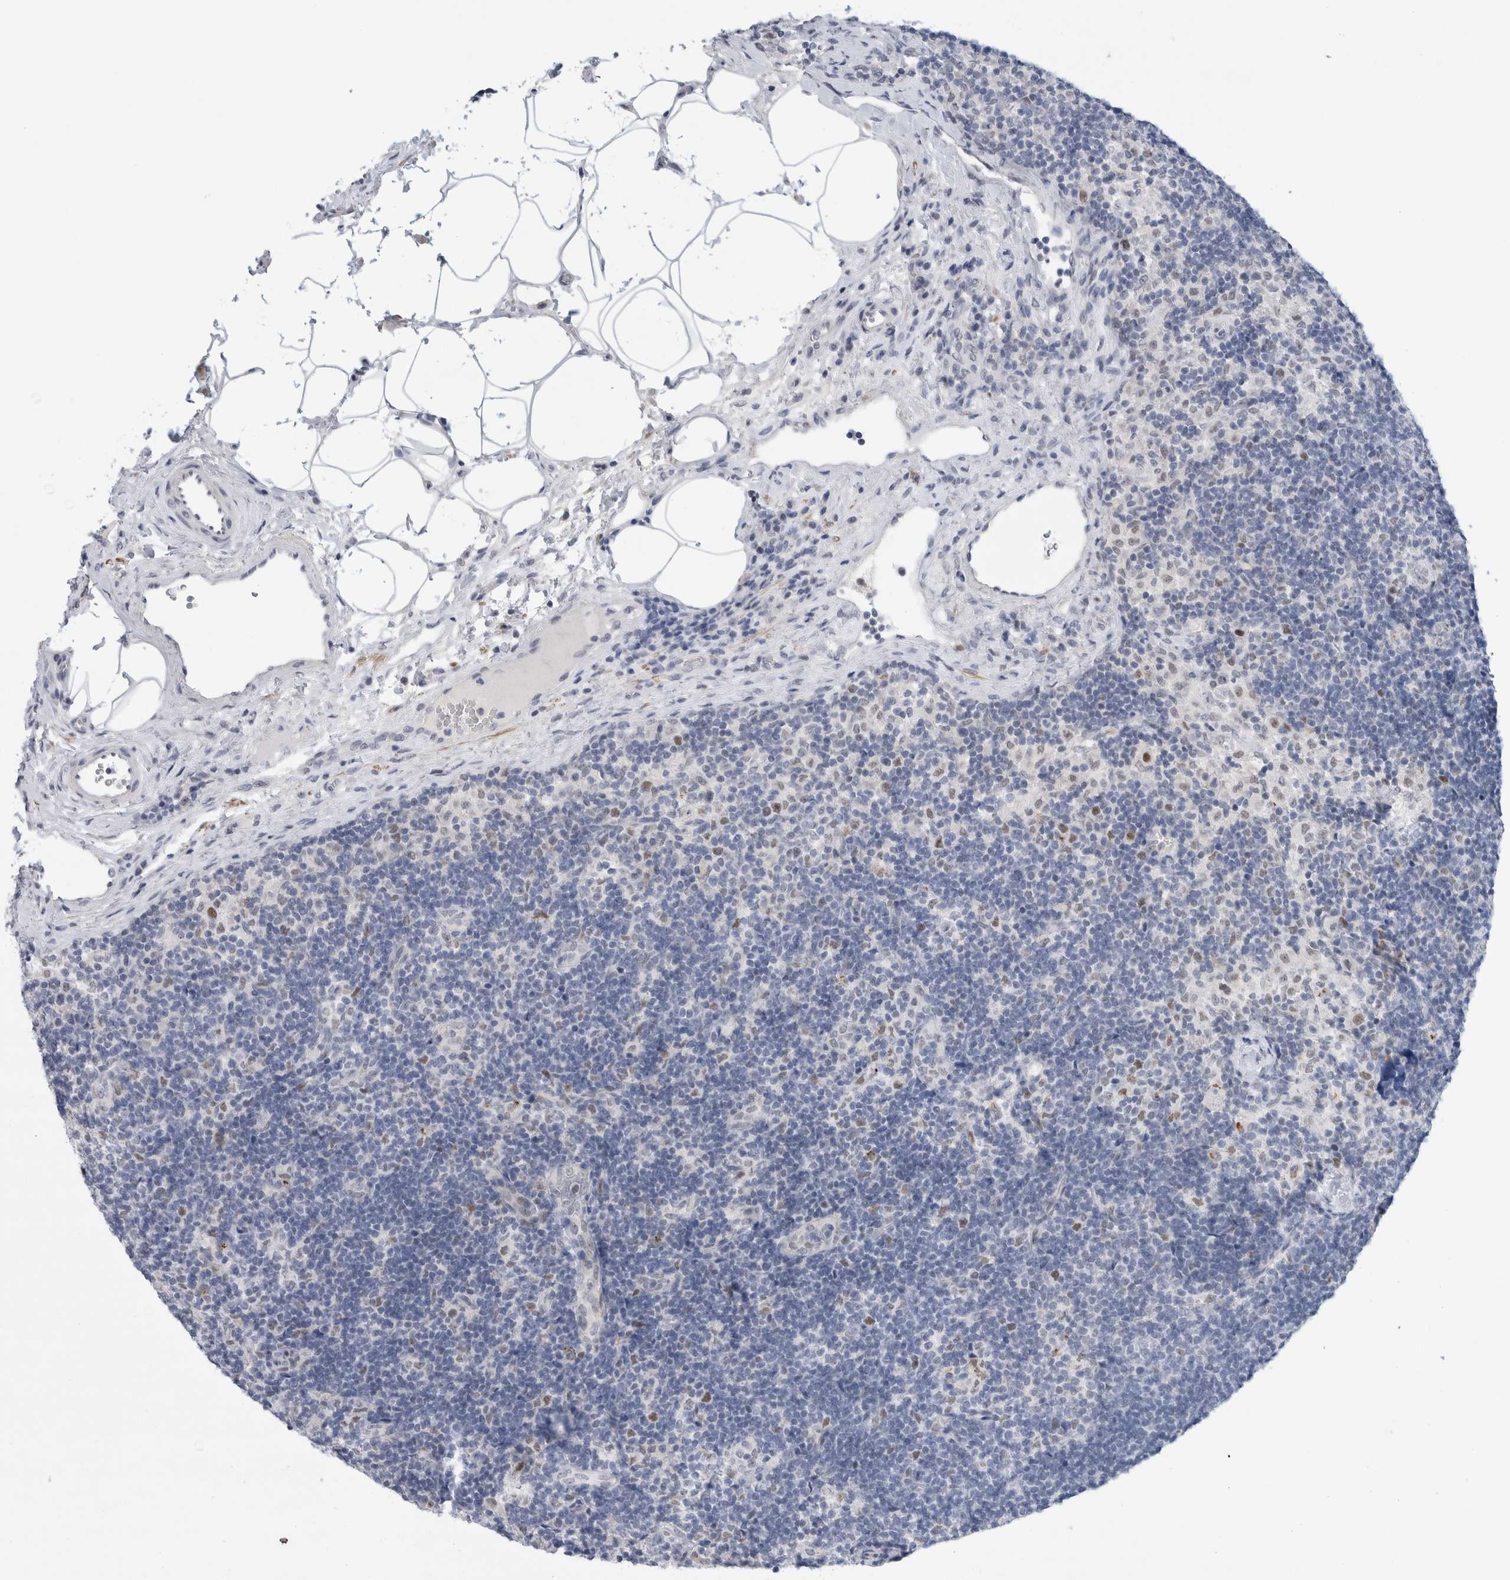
{"staining": {"intensity": "negative", "quantity": "none", "location": "none"}, "tissue": "lymph node", "cell_type": "Germinal center cells", "image_type": "normal", "snomed": [{"axis": "morphology", "description": "Normal tissue, NOS"}, {"axis": "topography", "description": "Lymph node"}], "caption": "This is an IHC histopathology image of benign lymph node. There is no staining in germinal center cells.", "gene": "KNL1", "patient": {"sex": "female", "age": 22}}